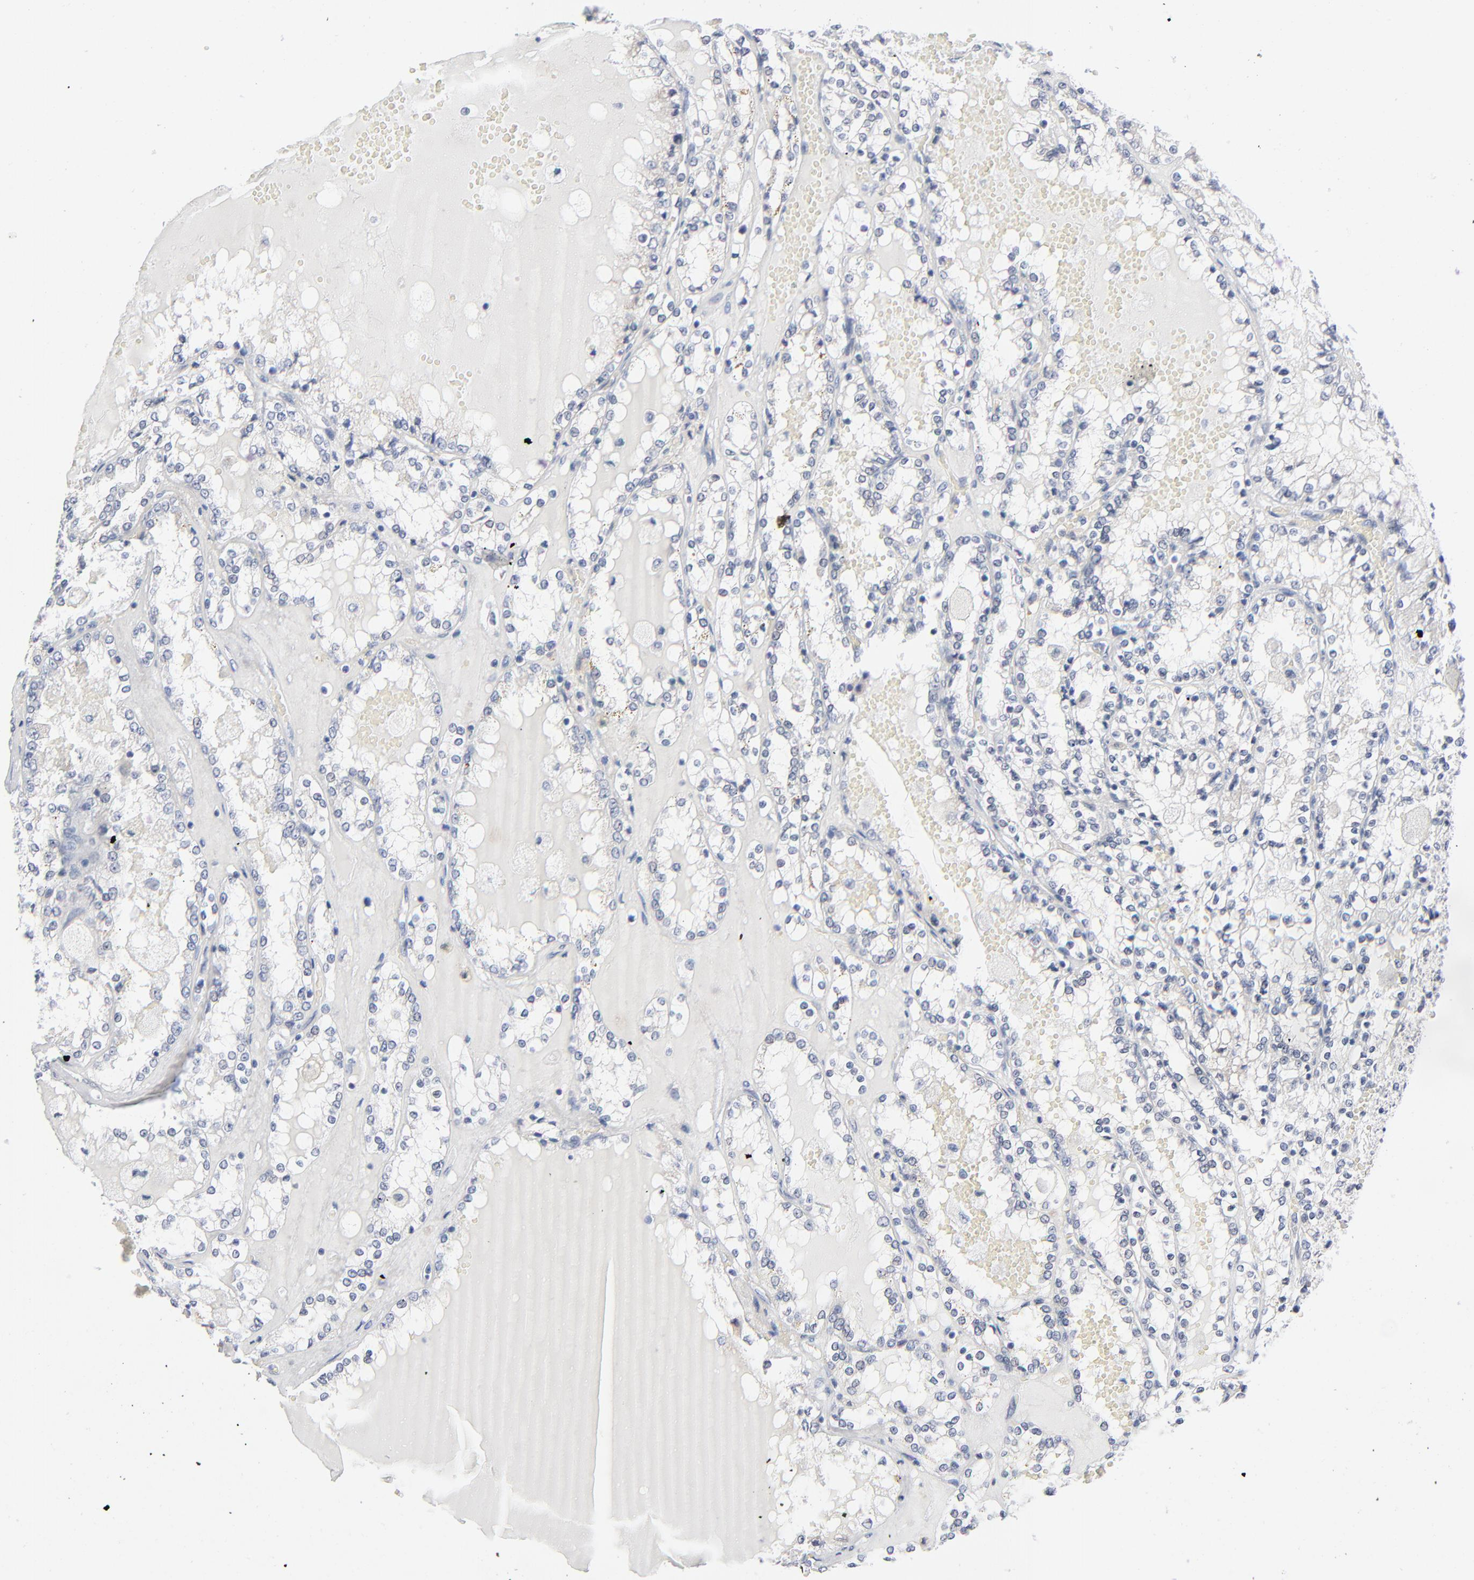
{"staining": {"intensity": "negative", "quantity": "none", "location": "none"}, "tissue": "renal cancer", "cell_type": "Tumor cells", "image_type": "cancer", "snomed": [{"axis": "morphology", "description": "Adenocarcinoma, NOS"}, {"axis": "topography", "description": "Kidney"}], "caption": "Protein analysis of renal cancer (adenocarcinoma) shows no significant positivity in tumor cells.", "gene": "RPS6KB1", "patient": {"sex": "female", "age": 56}}